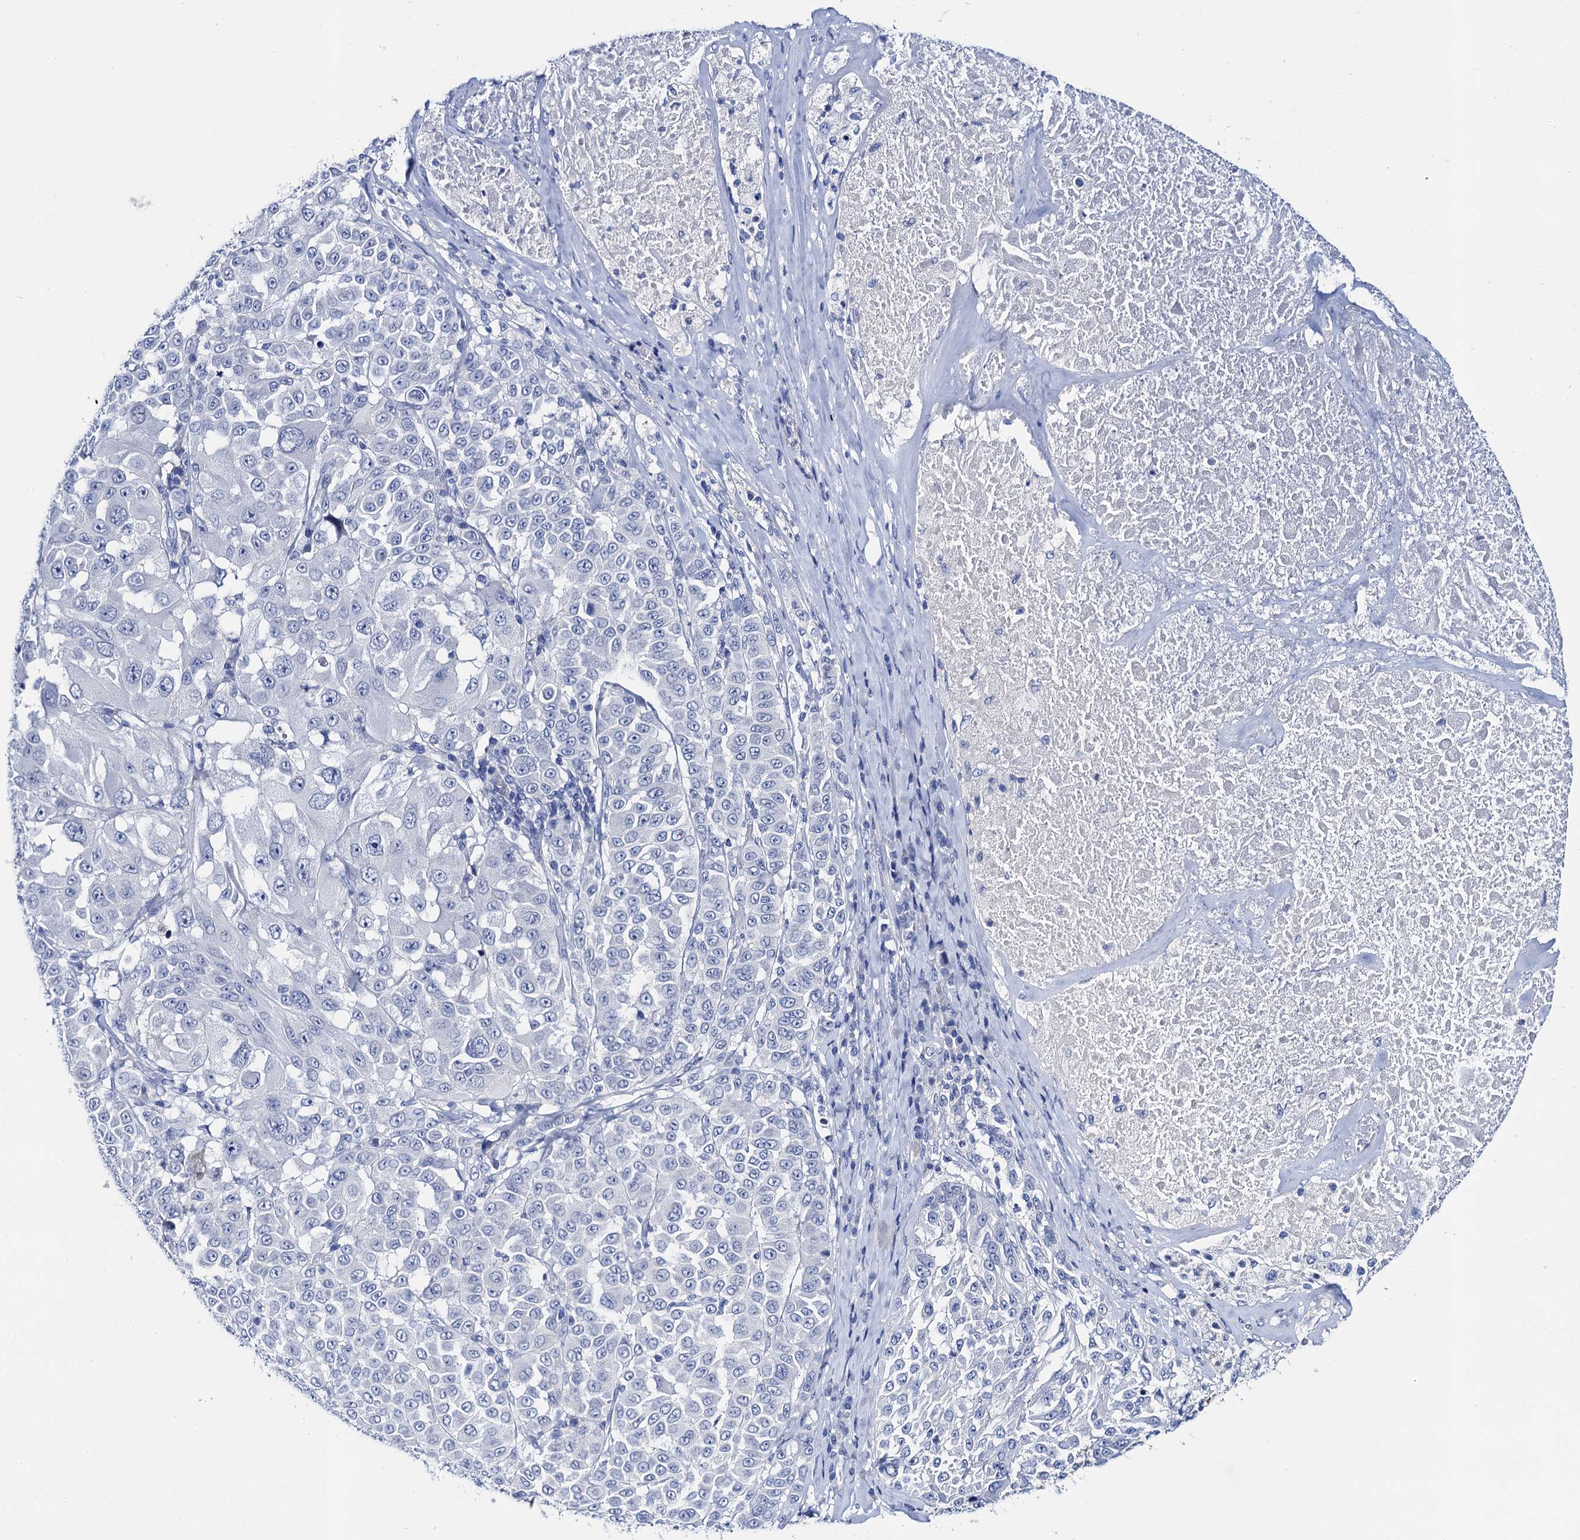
{"staining": {"intensity": "negative", "quantity": "none", "location": "none"}, "tissue": "melanoma", "cell_type": "Tumor cells", "image_type": "cancer", "snomed": [{"axis": "morphology", "description": "Malignant melanoma, Metastatic site"}, {"axis": "topography", "description": "Lymph node"}], "caption": "Immunohistochemistry (IHC) of human malignant melanoma (metastatic site) shows no expression in tumor cells.", "gene": "LYPD3", "patient": {"sex": "male", "age": 62}}